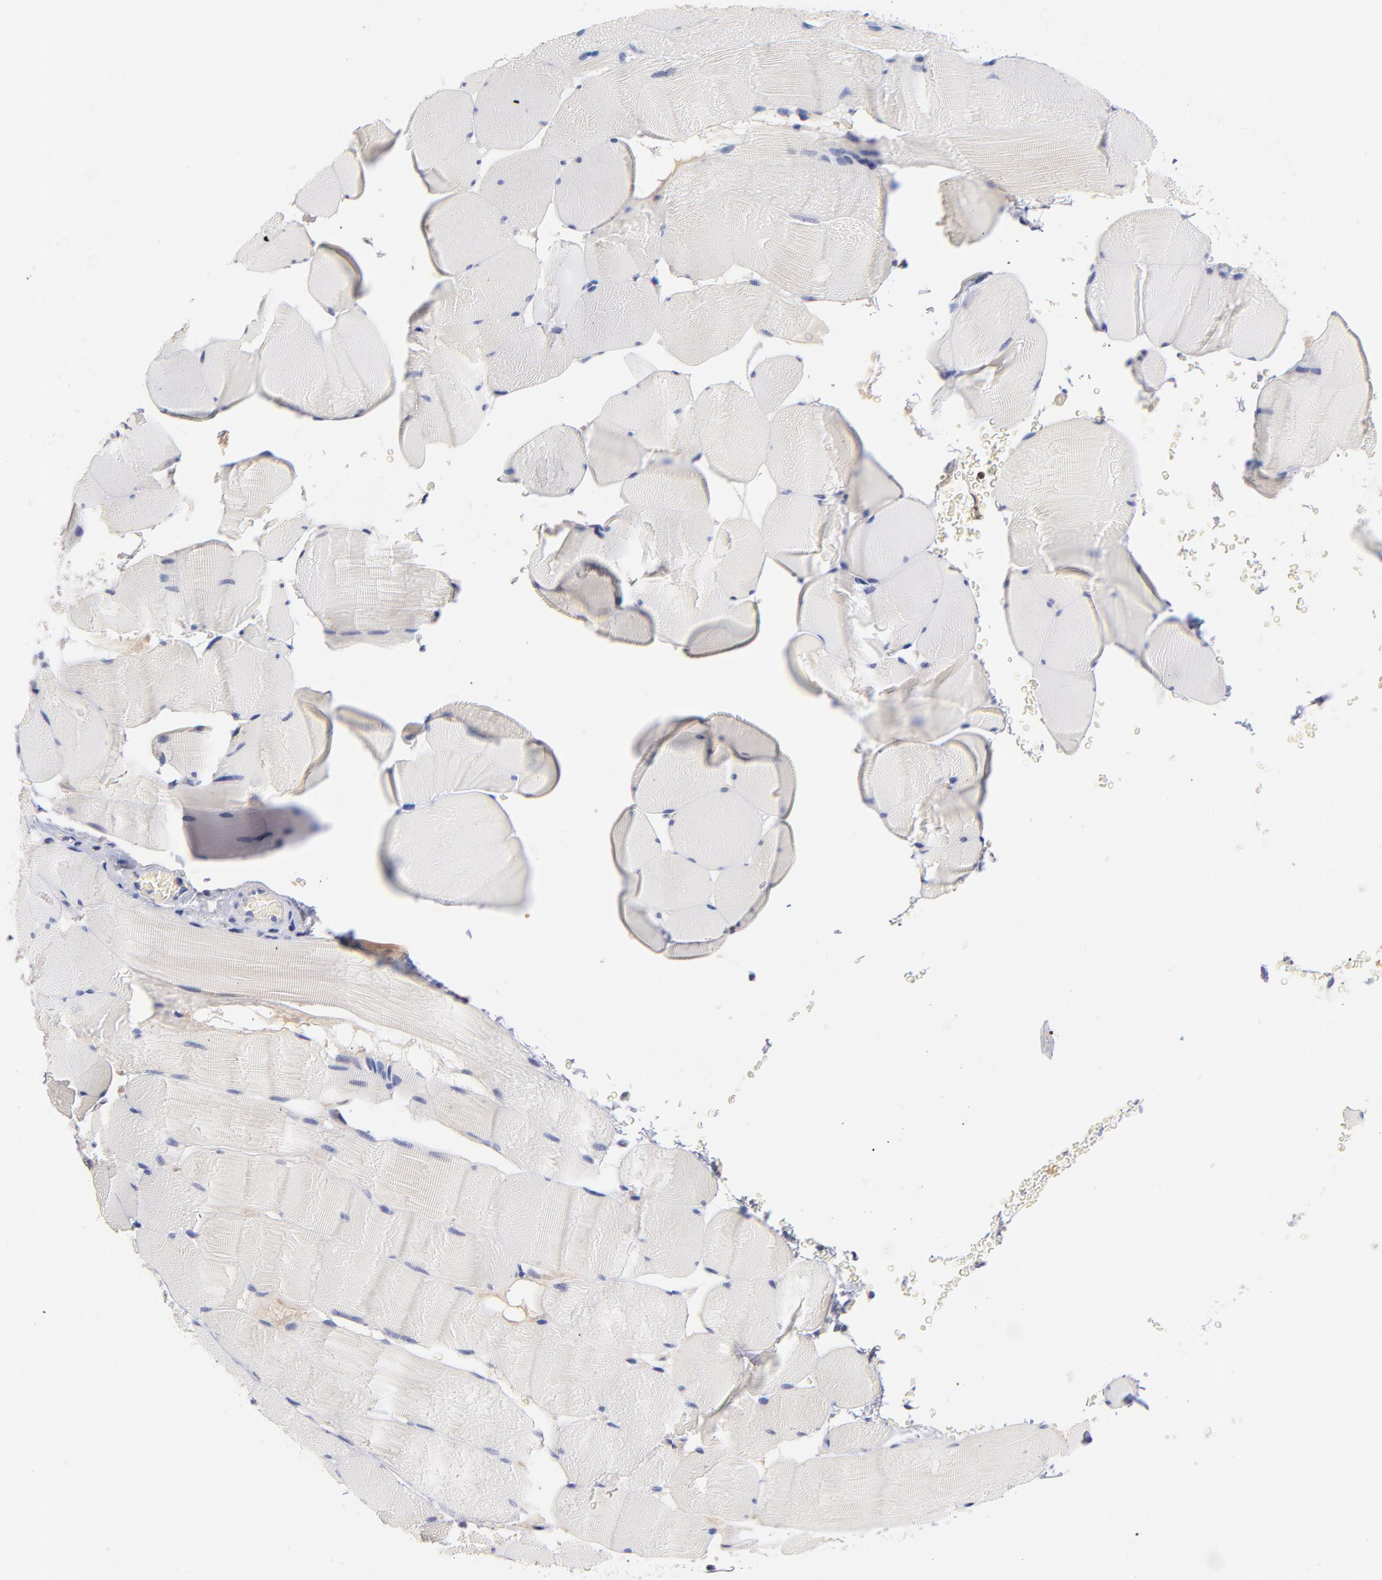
{"staining": {"intensity": "negative", "quantity": "none", "location": "none"}, "tissue": "skeletal muscle", "cell_type": "Myocytes", "image_type": "normal", "snomed": [{"axis": "morphology", "description": "Normal tissue, NOS"}, {"axis": "topography", "description": "Skeletal muscle"}], "caption": "This micrograph is of normal skeletal muscle stained with immunohistochemistry (IHC) to label a protein in brown with the nuclei are counter-stained blue. There is no staining in myocytes. (Immunohistochemistry (ihc), brightfield microscopy, high magnification).", "gene": "KREMEN2", "patient": {"sex": "male", "age": 62}}